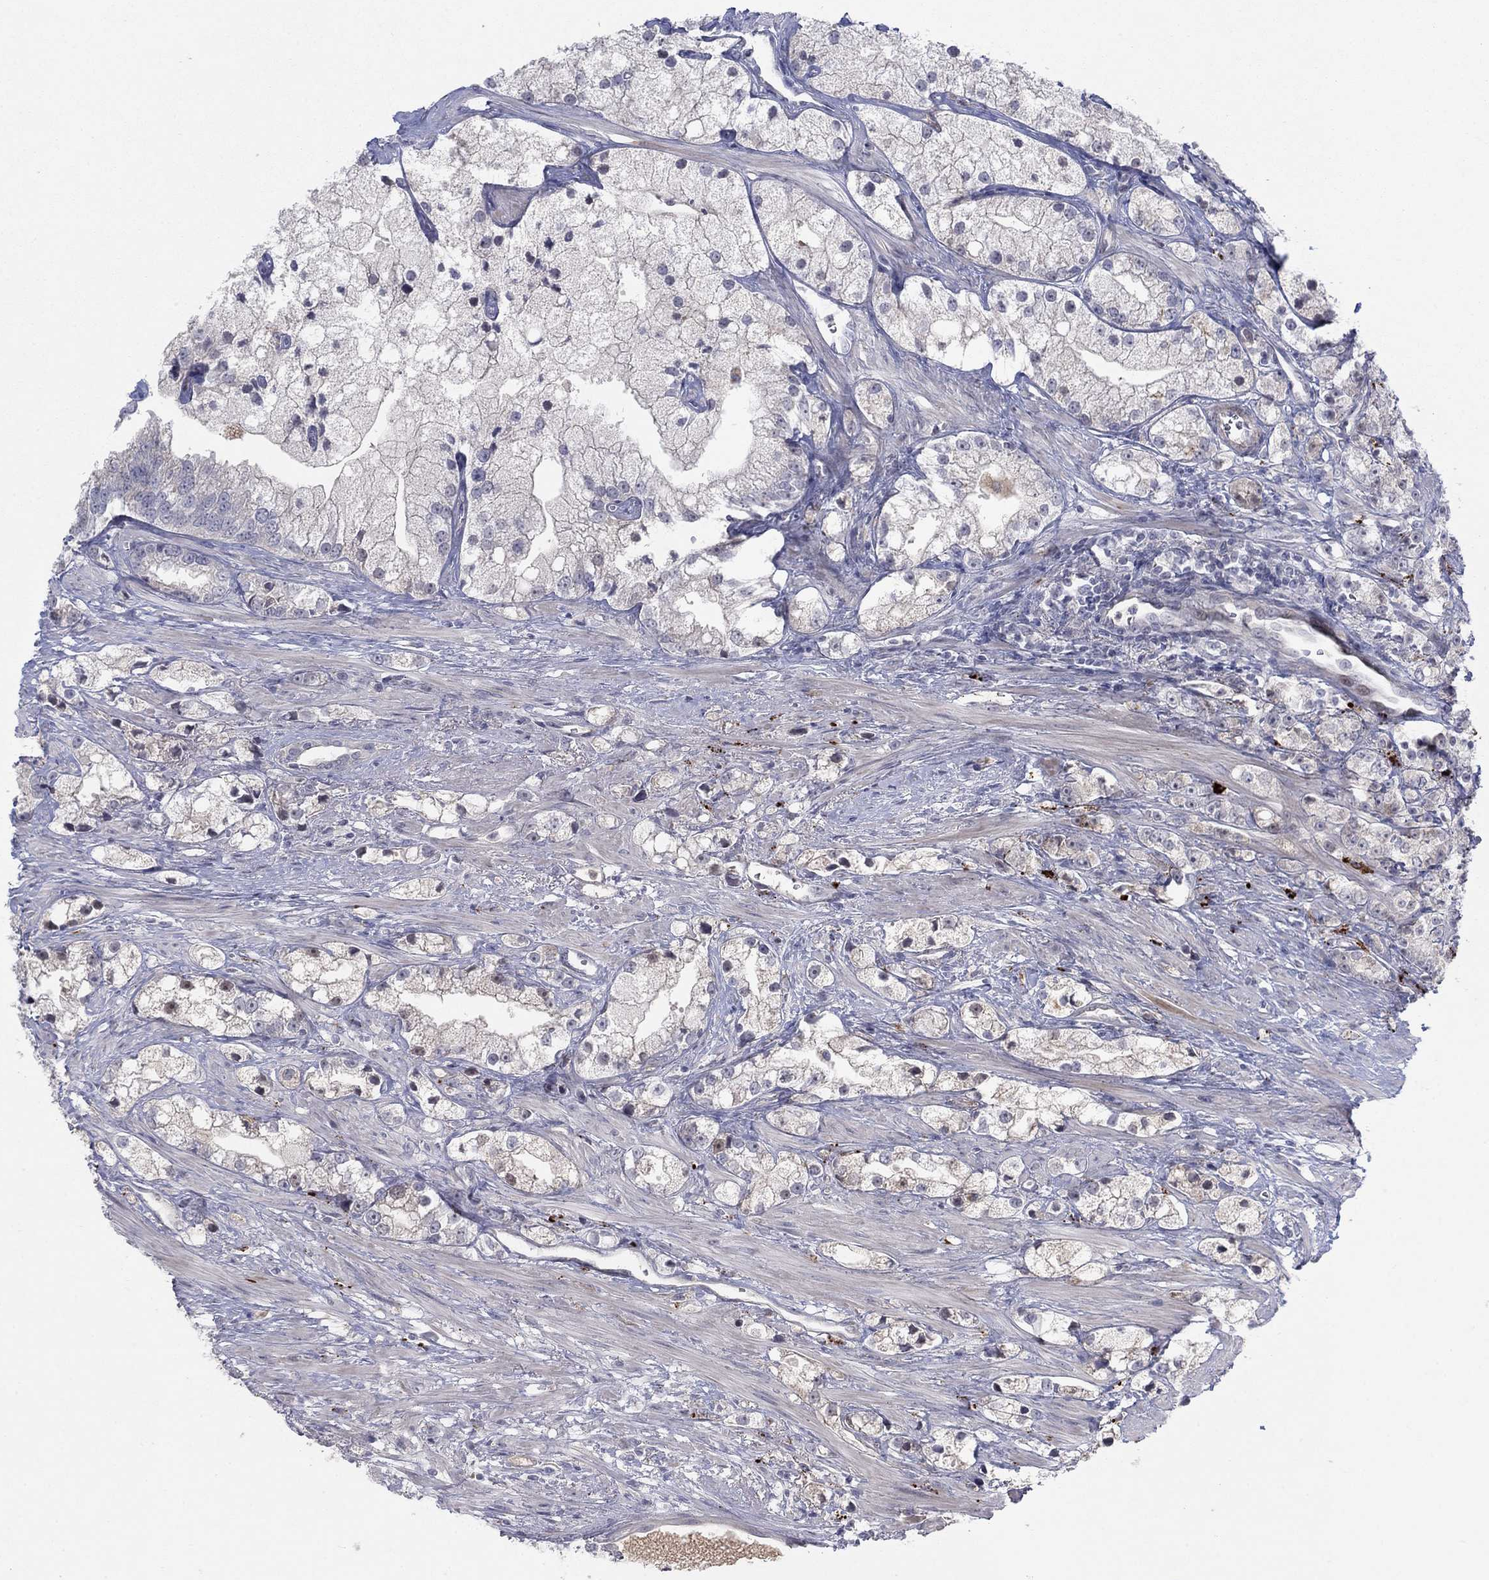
{"staining": {"intensity": "negative", "quantity": "none", "location": "none"}, "tissue": "prostate cancer", "cell_type": "Tumor cells", "image_type": "cancer", "snomed": [{"axis": "morphology", "description": "Adenocarcinoma, NOS"}, {"axis": "topography", "description": "Prostate and seminal vesicle, NOS"}, {"axis": "topography", "description": "Prostate"}], "caption": "An IHC micrograph of adenocarcinoma (prostate) is shown. There is no staining in tumor cells of adenocarcinoma (prostate). Nuclei are stained in blue.", "gene": "AMN1", "patient": {"sex": "male", "age": 79}}